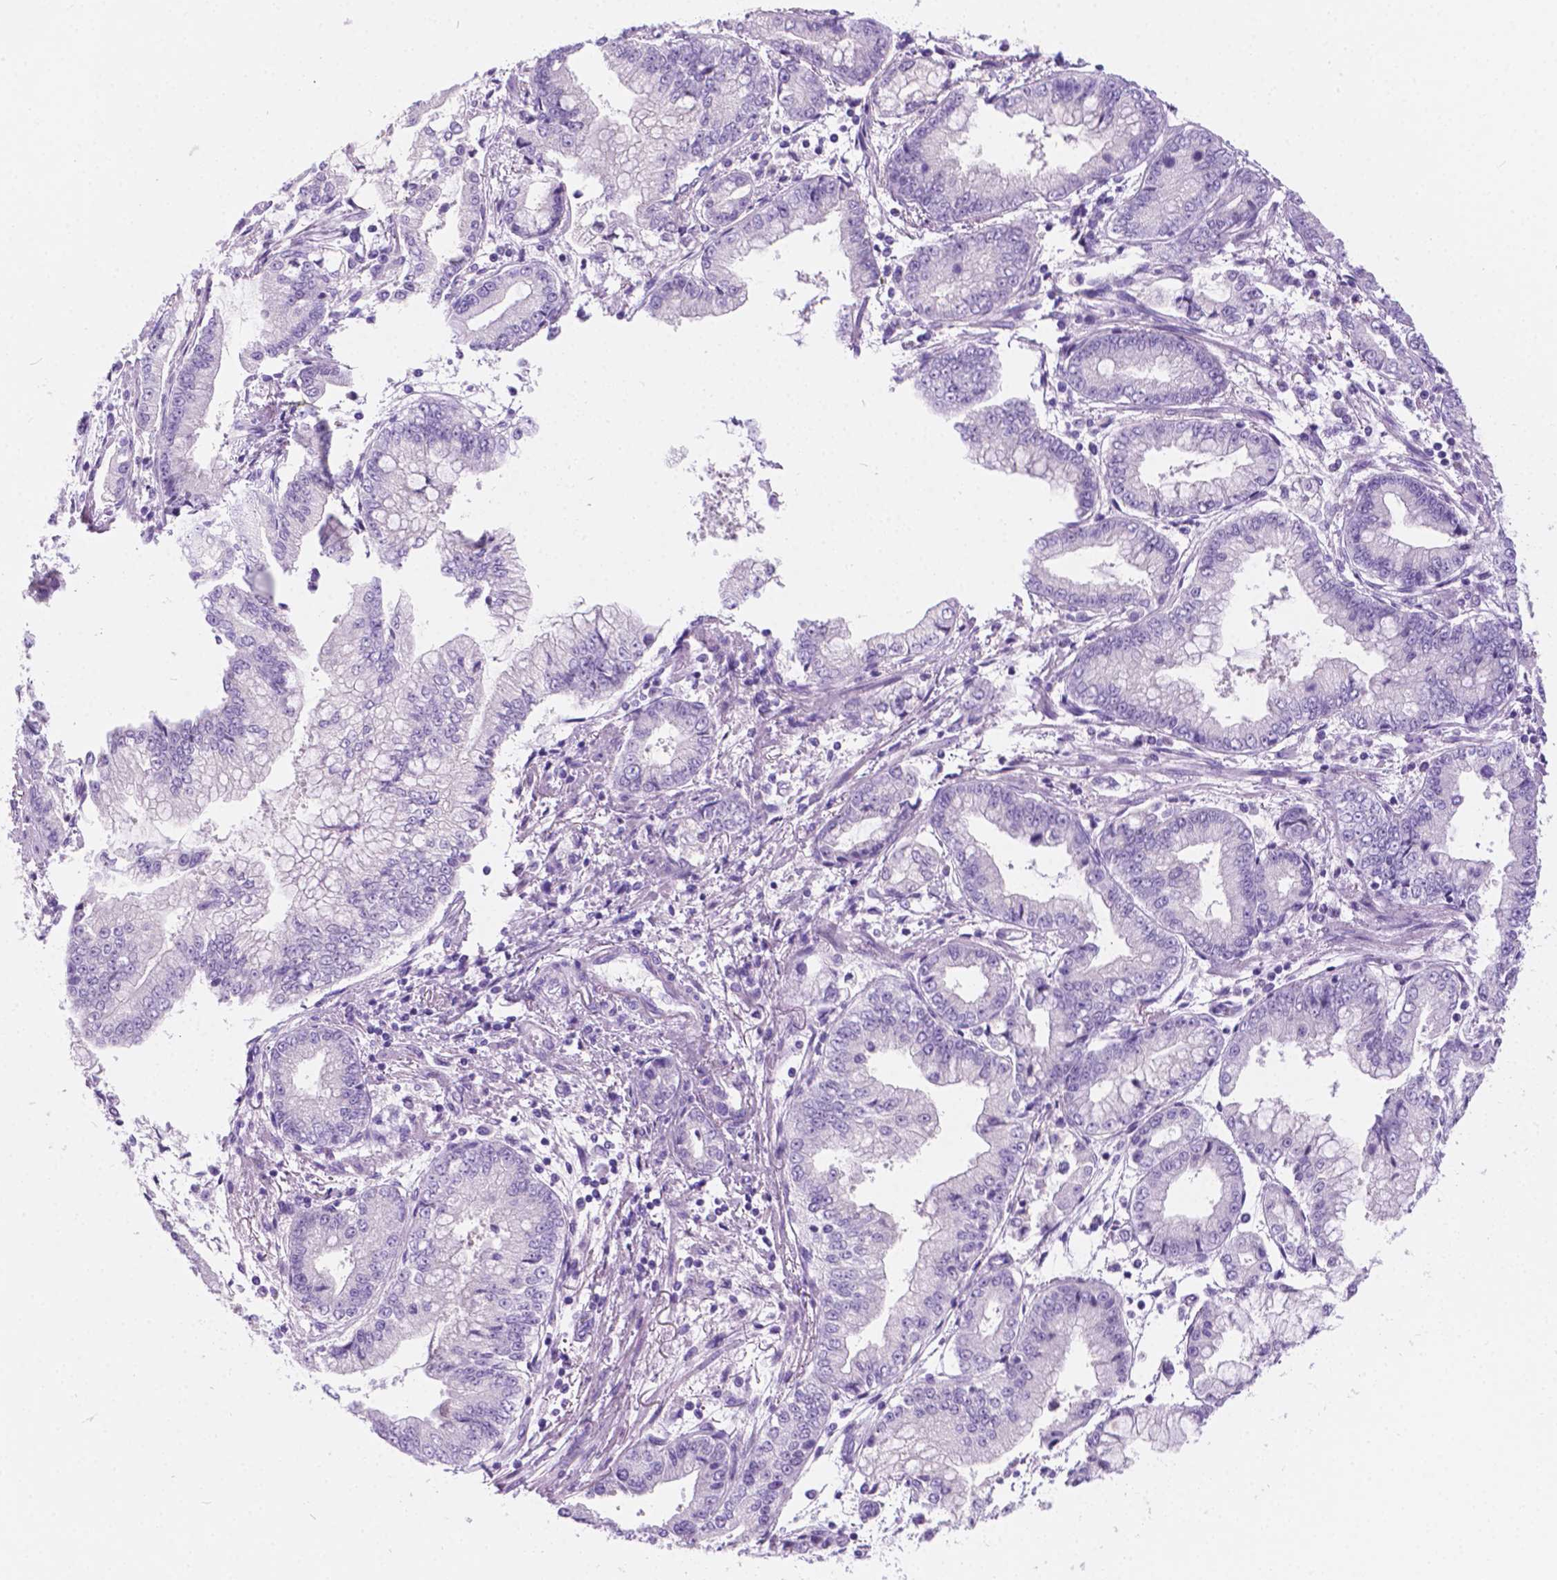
{"staining": {"intensity": "negative", "quantity": "none", "location": "none"}, "tissue": "stomach cancer", "cell_type": "Tumor cells", "image_type": "cancer", "snomed": [{"axis": "morphology", "description": "Adenocarcinoma, NOS"}, {"axis": "topography", "description": "Stomach, upper"}], "caption": "Human stomach cancer (adenocarcinoma) stained for a protein using immunohistochemistry (IHC) shows no expression in tumor cells.", "gene": "ARMS2", "patient": {"sex": "female", "age": 74}}